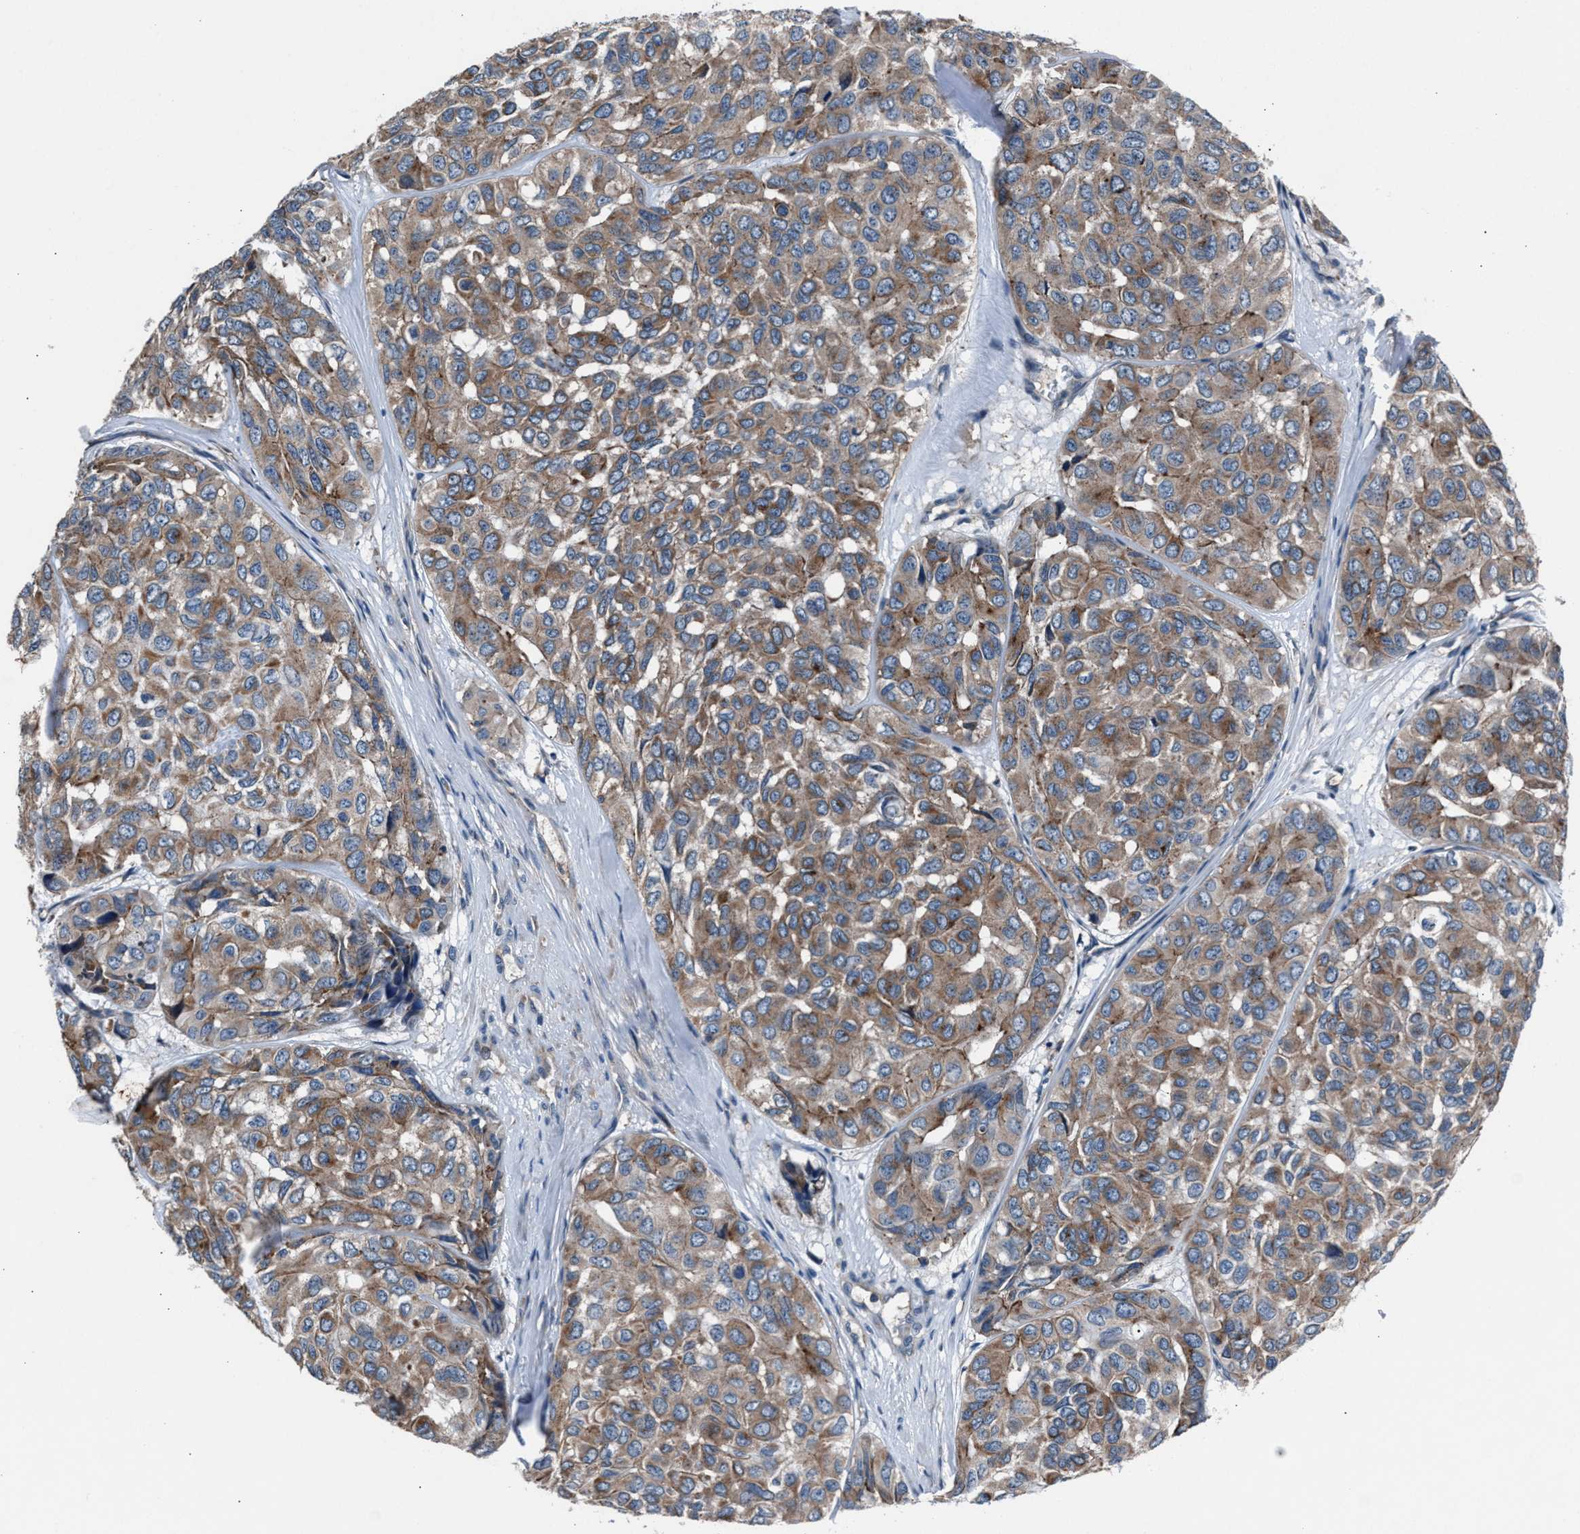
{"staining": {"intensity": "weak", "quantity": ">75%", "location": "cytoplasmic/membranous"}, "tissue": "head and neck cancer", "cell_type": "Tumor cells", "image_type": "cancer", "snomed": [{"axis": "morphology", "description": "Adenocarcinoma, NOS"}, {"axis": "topography", "description": "Salivary gland, NOS"}, {"axis": "topography", "description": "Head-Neck"}], "caption": "Immunohistochemical staining of human head and neck adenocarcinoma shows low levels of weak cytoplasmic/membranous staining in about >75% of tumor cells. The protein is shown in brown color, while the nuclei are stained blue.", "gene": "MFSD11", "patient": {"sex": "female", "age": 76}}